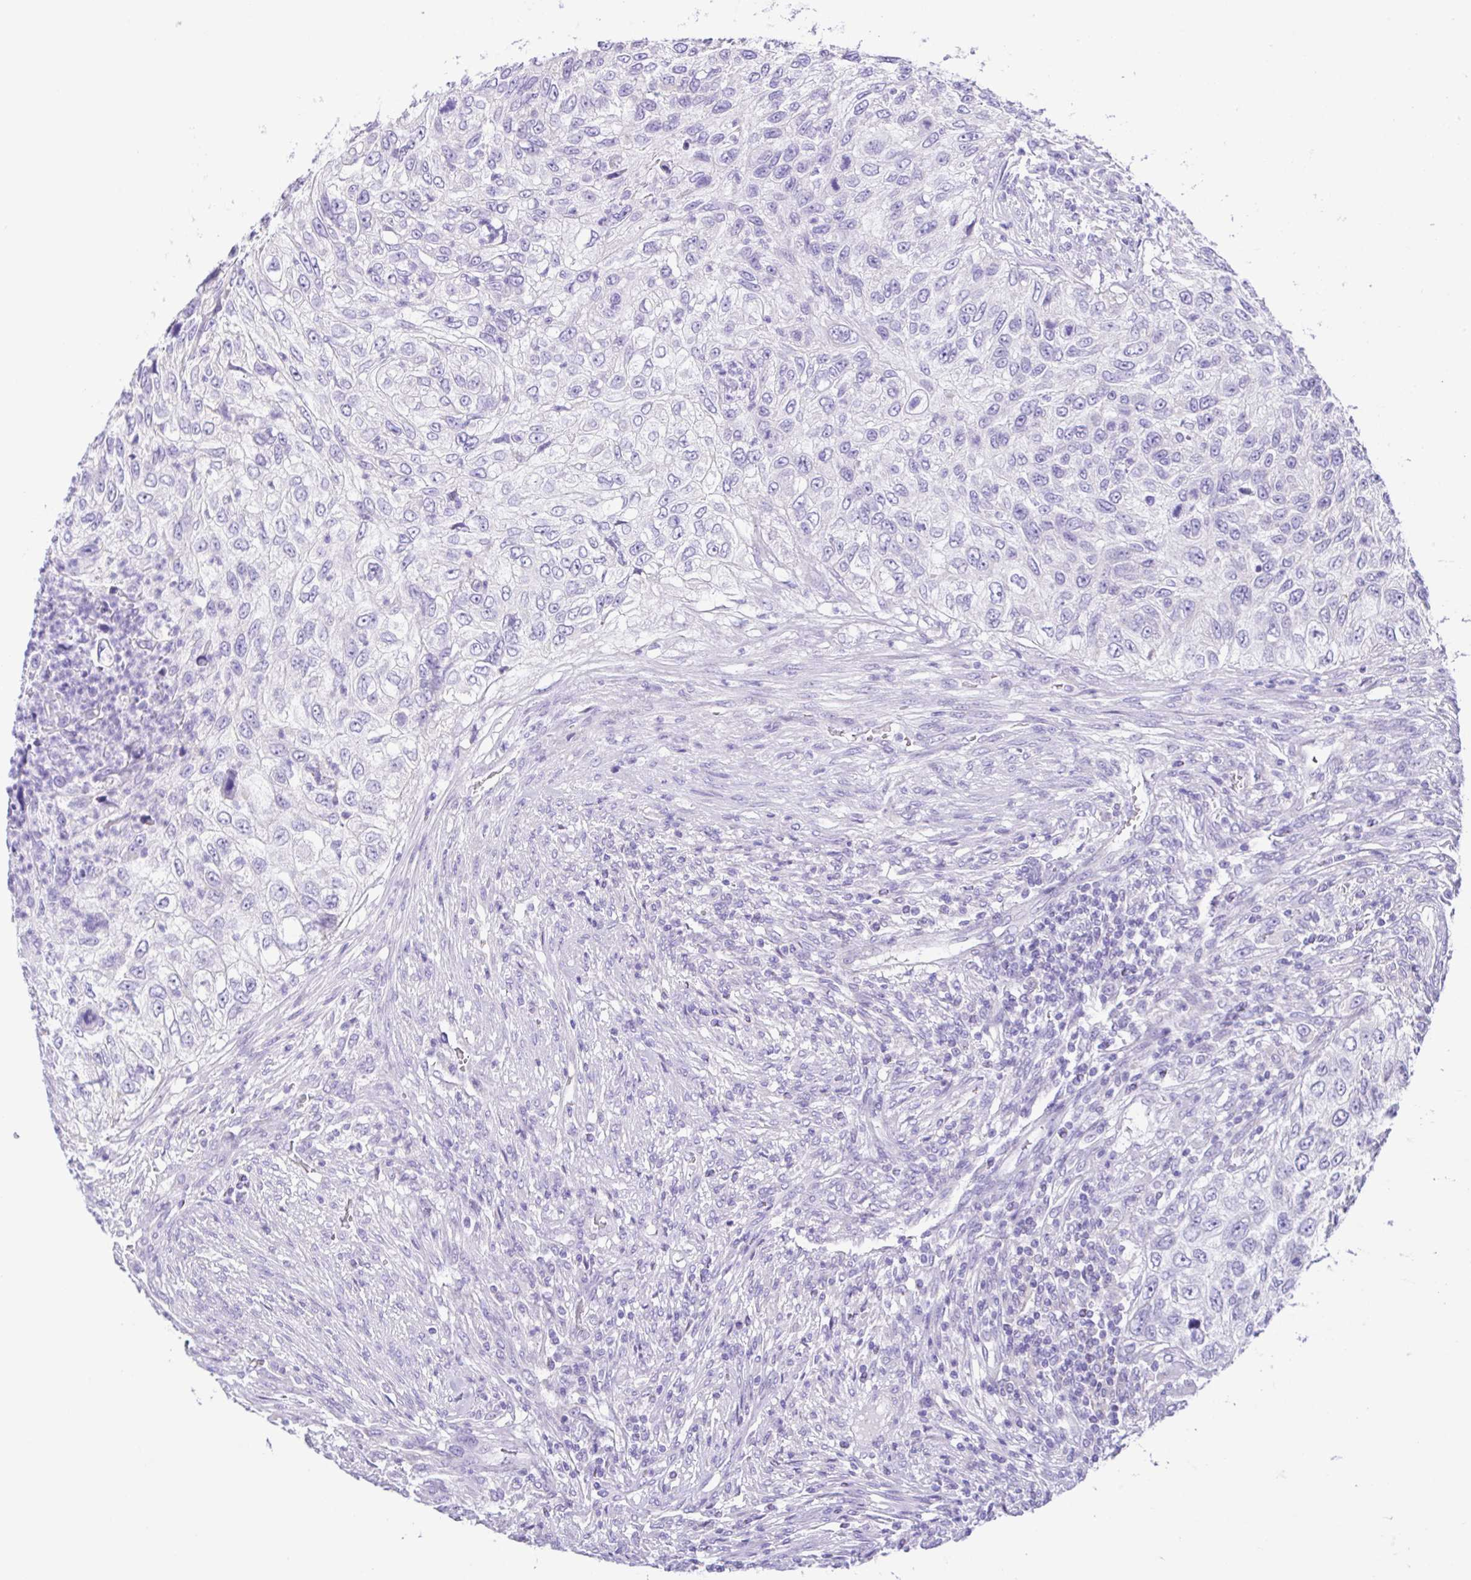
{"staining": {"intensity": "negative", "quantity": "none", "location": "none"}, "tissue": "urothelial cancer", "cell_type": "Tumor cells", "image_type": "cancer", "snomed": [{"axis": "morphology", "description": "Urothelial carcinoma, High grade"}, {"axis": "topography", "description": "Urinary bladder"}], "caption": "Tumor cells show no significant positivity in high-grade urothelial carcinoma. The staining was performed using DAB to visualize the protein expression in brown, while the nuclei were stained in blue with hematoxylin (Magnification: 20x).", "gene": "CD72", "patient": {"sex": "female", "age": 60}}